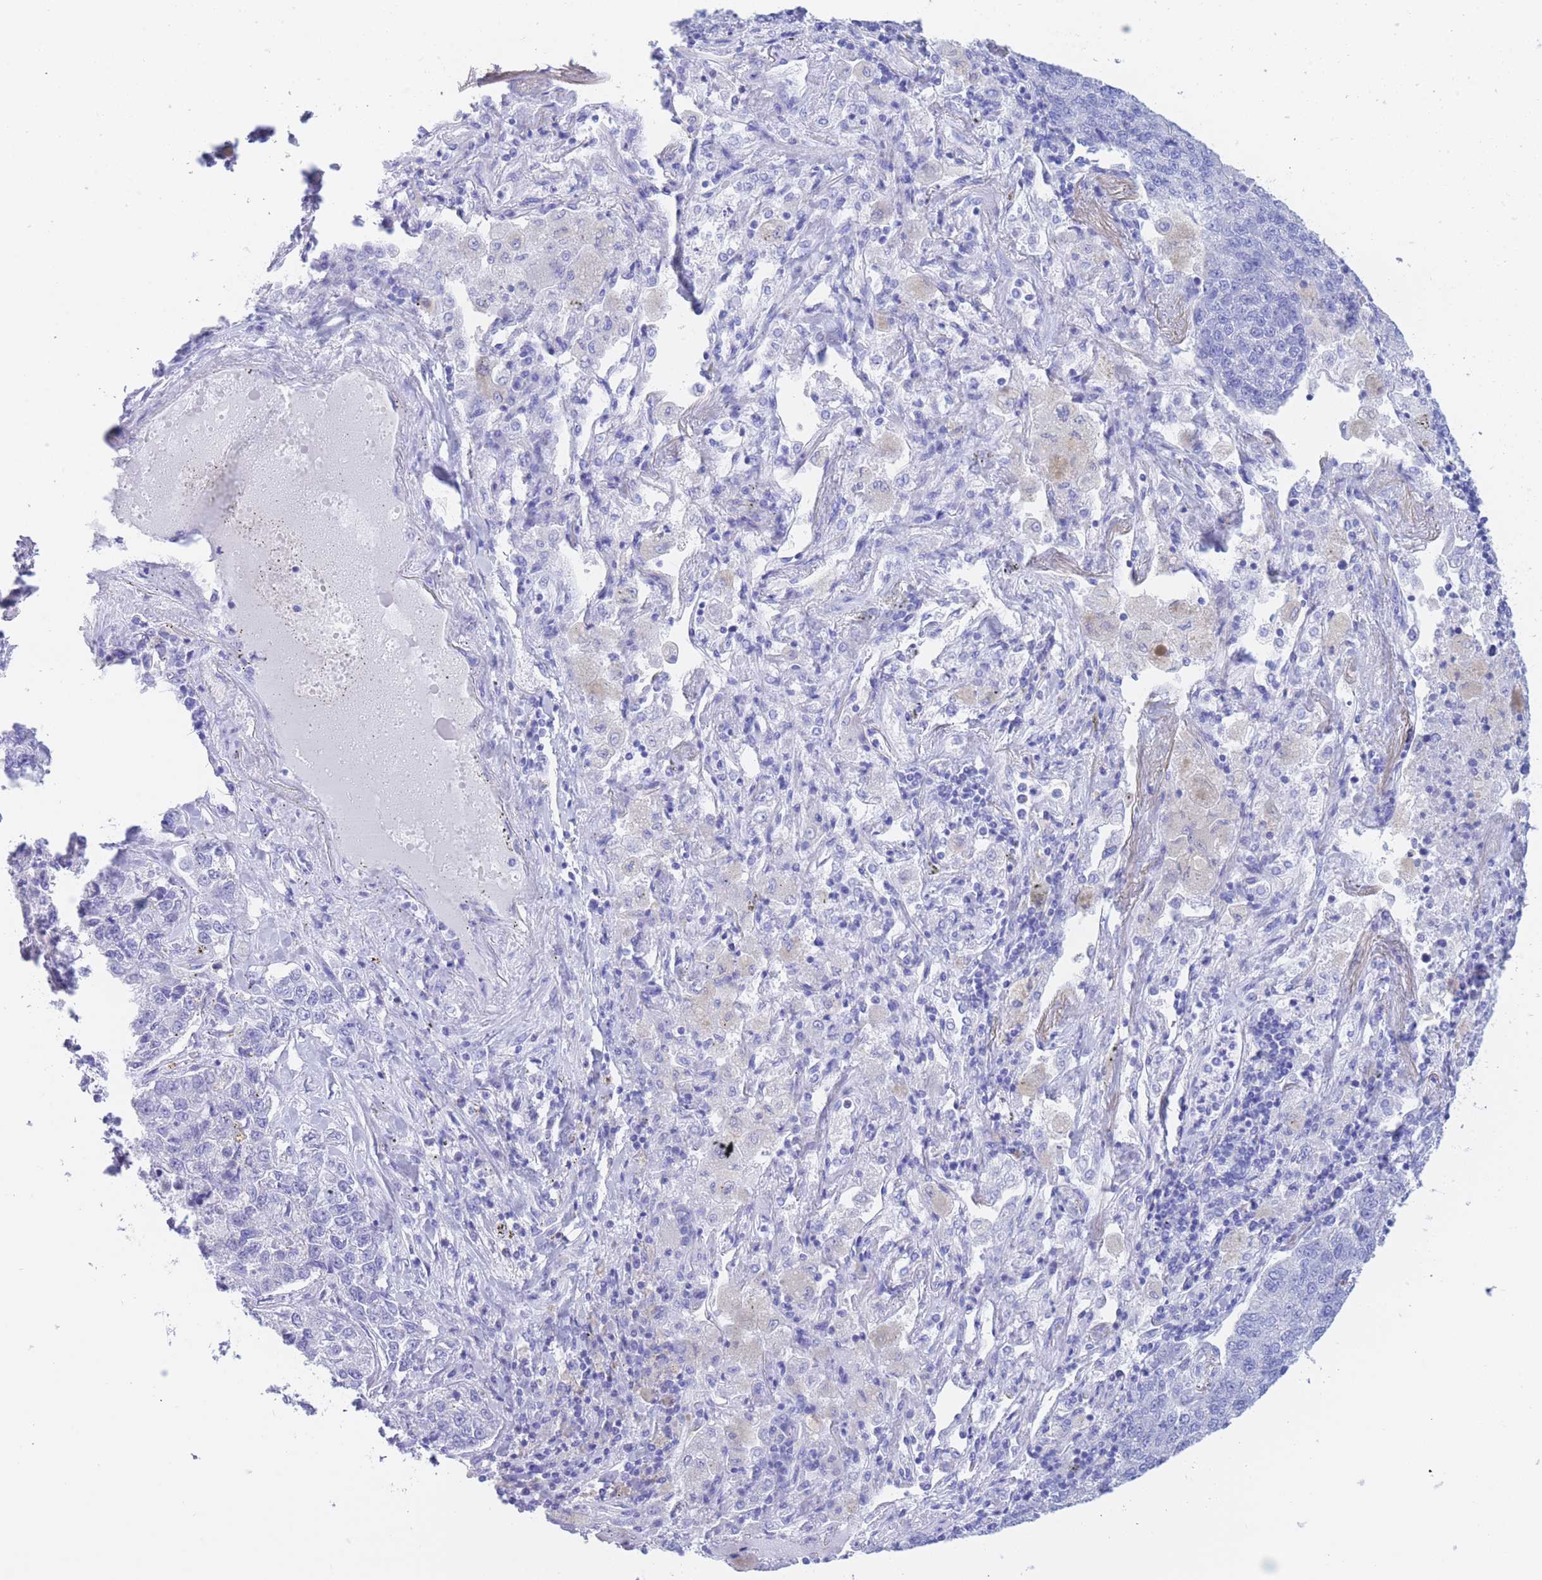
{"staining": {"intensity": "negative", "quantity": "none", "location": "none"}, "tissue": "lung cancer", "cell_type": "Tumor cells", "image_type": "cancer", "snomed": [{"axis": "morphology", "description": "Adenocarcinoma, NOS"}, {"axis": "topography", "description": "Lung"}], "caption": "Tumor cells show no significant expression in lung cancer.", "gene": "SLCO1B3", "patient": {"sex": "male", "age": 49}}